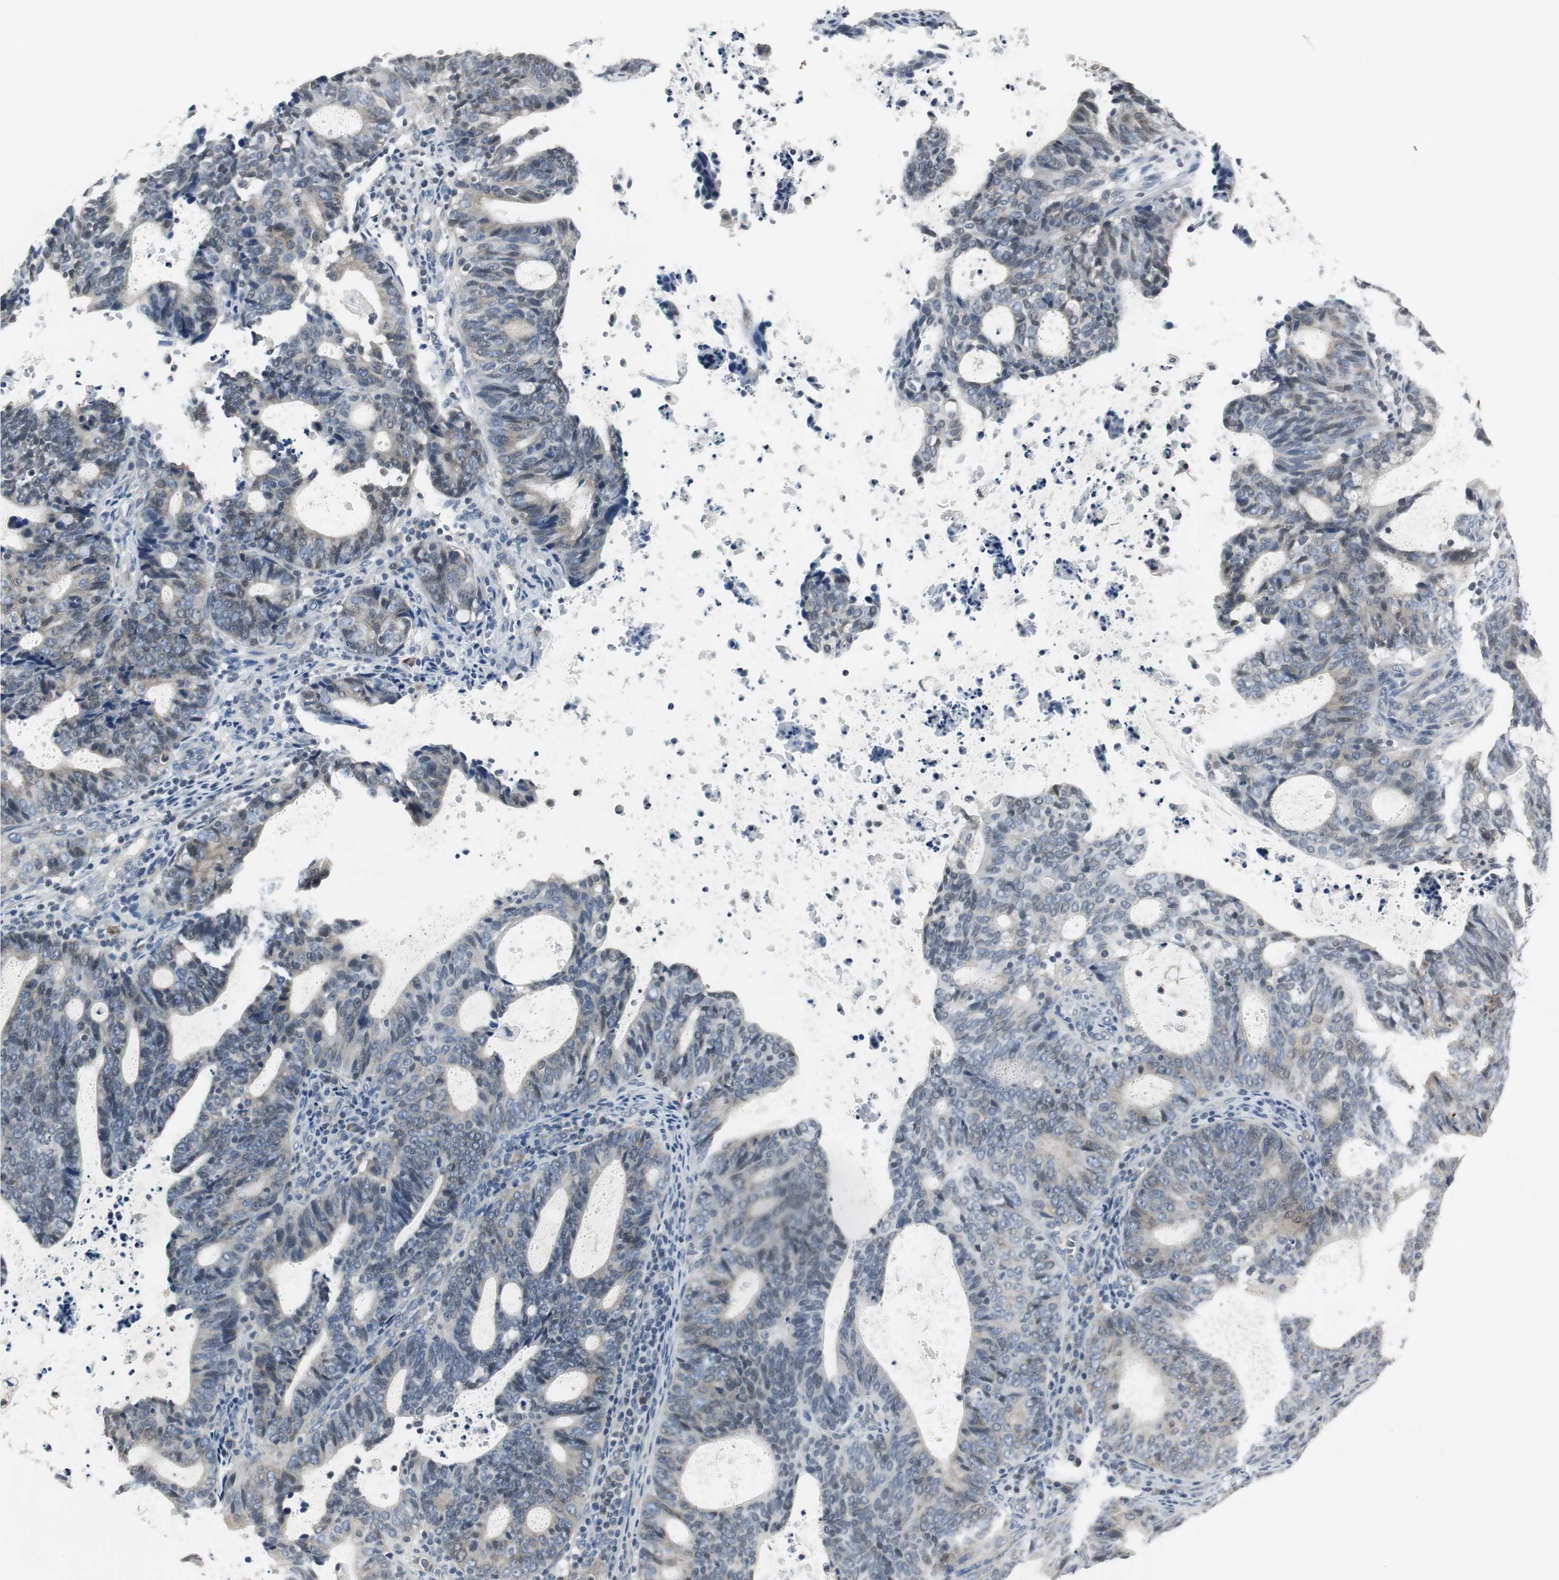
{"staining": {"intensity": "weak", "quantity": "<25%", "location": "cytoplasmic/membranous"}, "tissue": "endometrial cancer", "cell_type": "Tumor cells", "image_type": "cancer", "snomed": [{"axis": "morphology", "description": "Adenocarcinoma, NOS"}, {"axis": "topography", "description": "Uterus"}], "caption": "This is an immunohistochemistry image of adenocarcinoma (endometrial). There is no positivity in tumor cells.", "gene": "CCT5", "patient": {"sex": "female", "age": 83}}